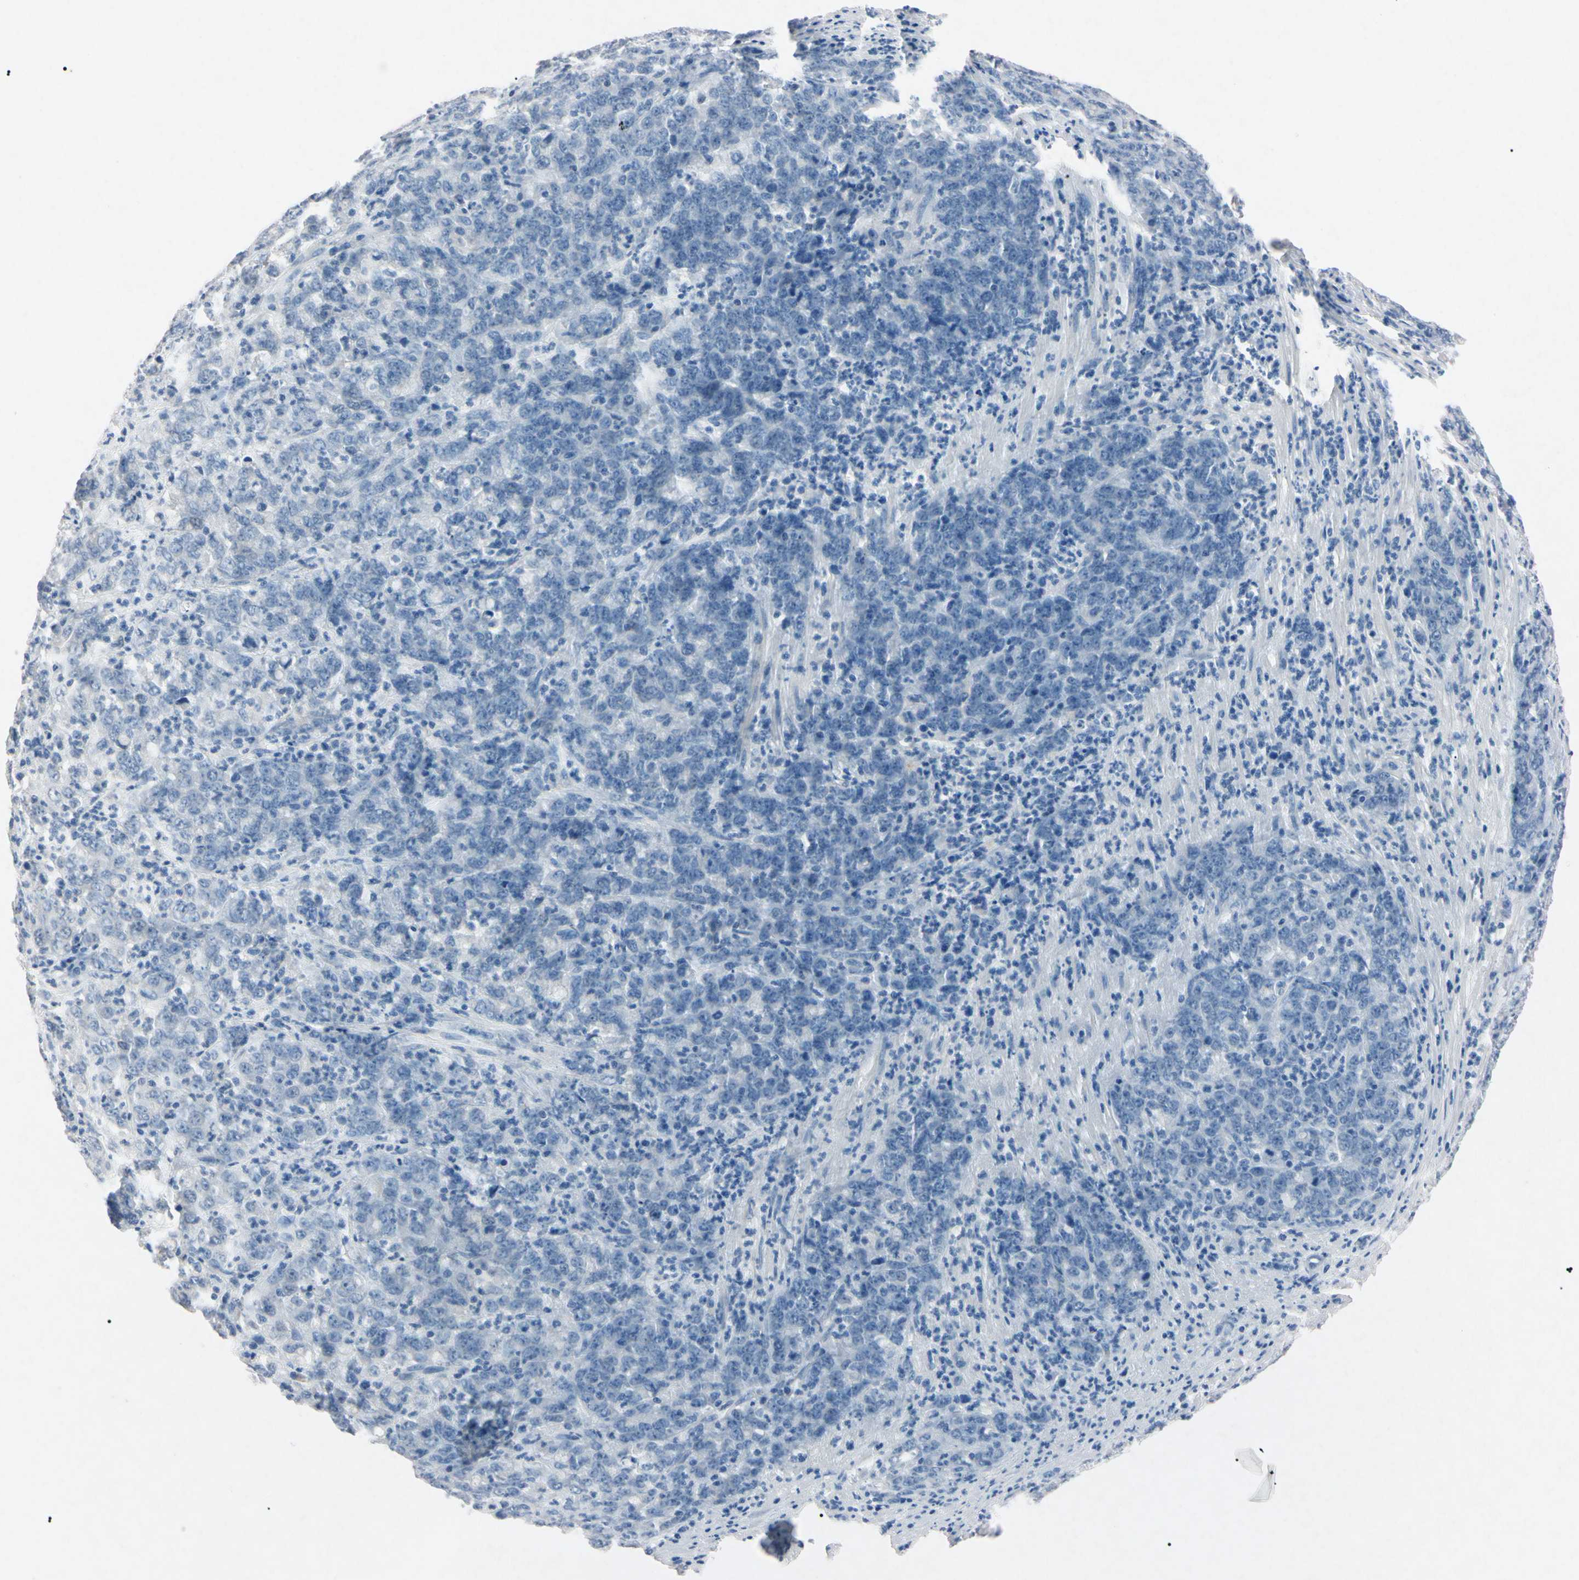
{"staining": {"intensity": "negative", "quantity": "none", "location": "none"}, "tissue": "stomach cancer", "cell_type": "Tumor cells", "image_type": "cancer", "snomed": [{"axis": "morphology", "description": "Adenocarcinoma, NOS"}, {"axis": "topography", "description": "Stomach, lower"}], "caption": "This is an immunohistochemistry micrograph of human stomach cancer (adenocarcinoma). There is no staining in tumor cells.", "gene": "ELN", "patient": {"sex": "female", "age": 71}}